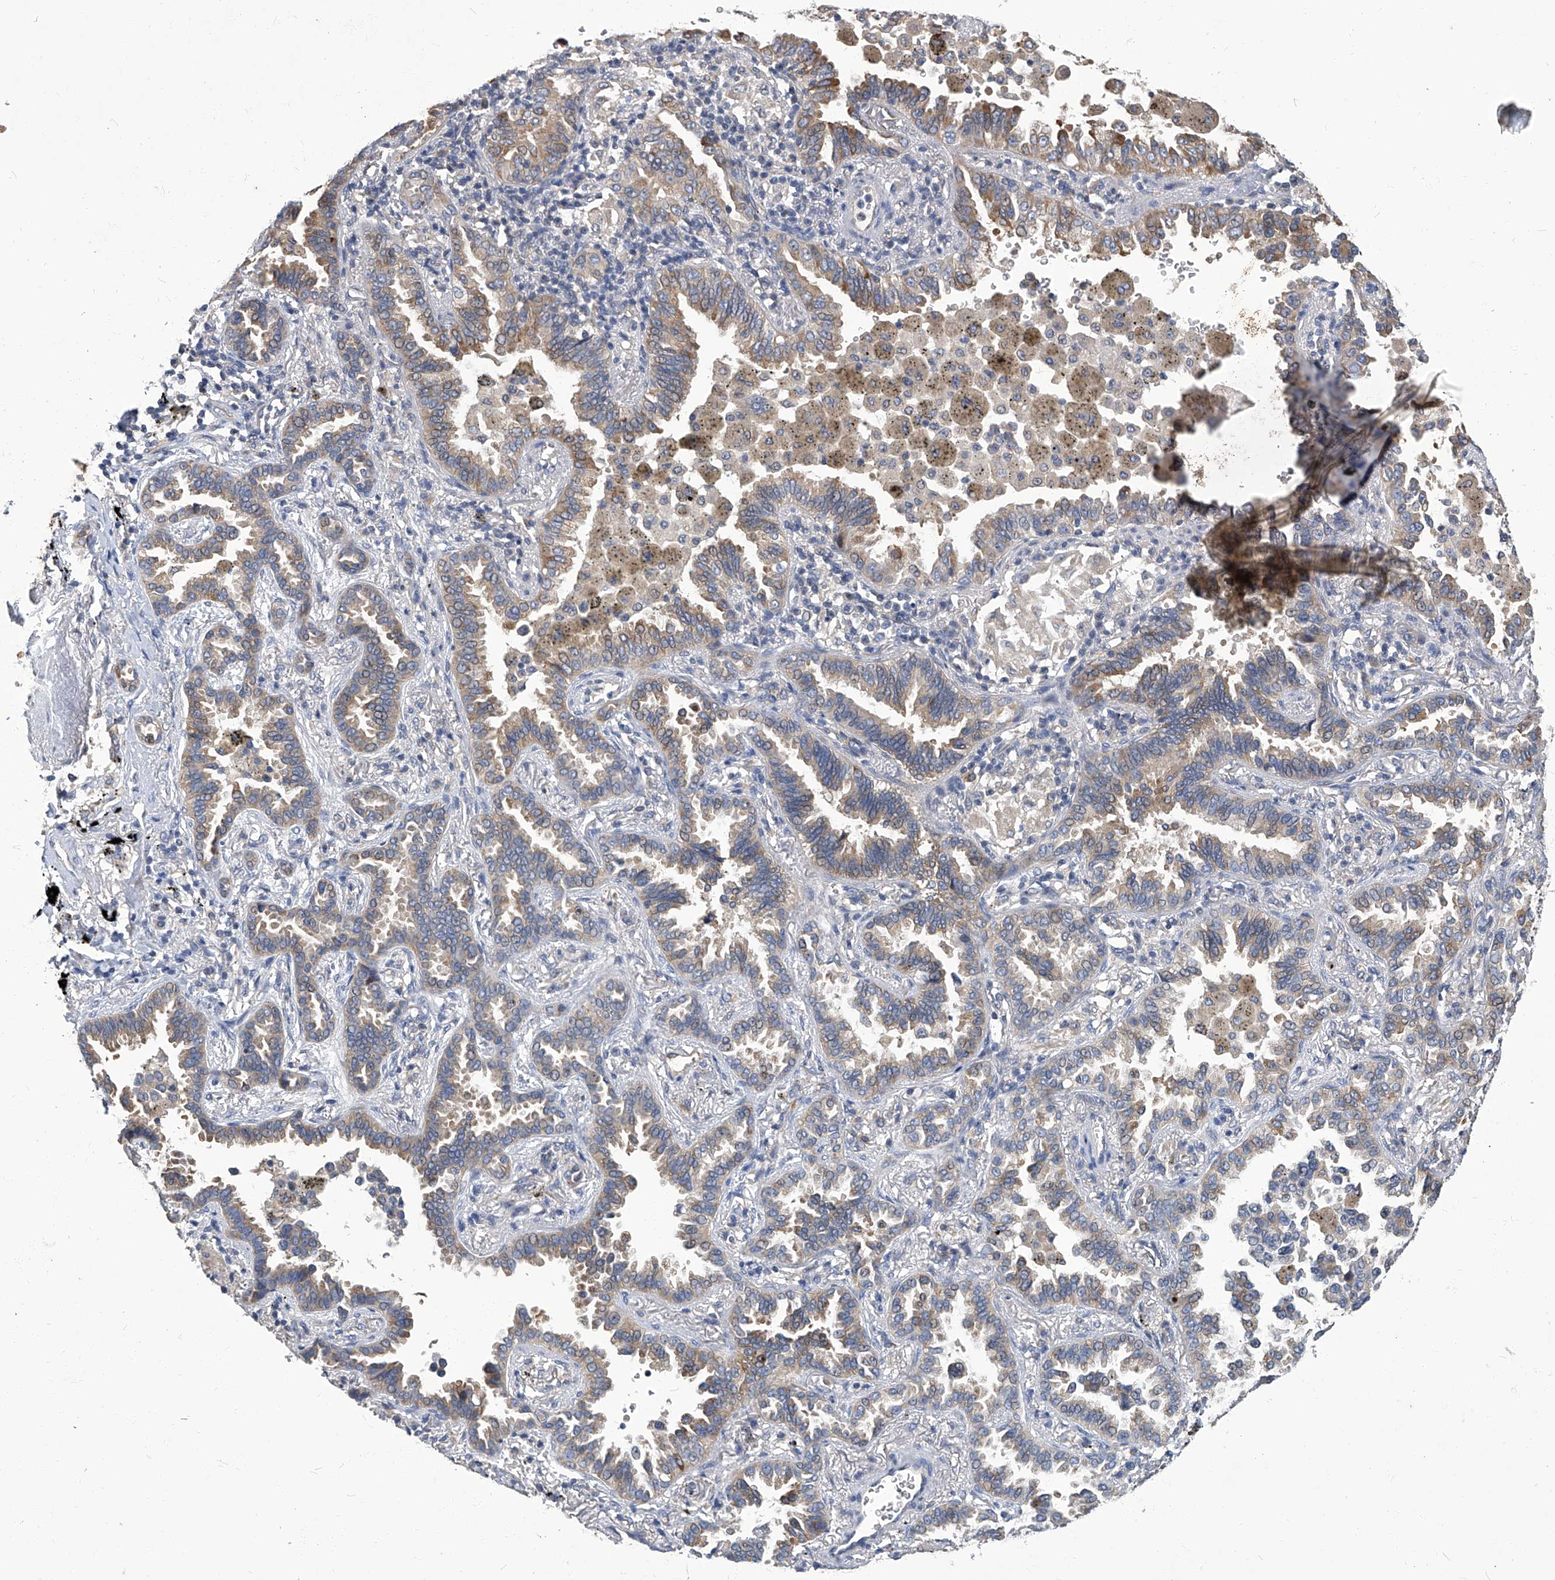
{"staining": {"intensity": "moderate", "quantity": "25%-75%", "location": "cytoplasmic/membranous"}, "tissue": "lung cancer", "cell_type": "Tumor cells", "image_type": "cancer", "snomed": [{"axis": "morphology", "description": "Normal tissue, NOS"}, {"axis": "morphology", "description": "Adenocarcinoma, NOS"}, {"axis": "topography", "description": "Lung"}], "caption": "The image exhibits a brown stain indicating the presence of a protein in the cytoplasmic/membranous of tumor cells in adenocarcinoma (lung).", "gene": "TGFBR1", "patient": {"sex": "male", "age": 59}}